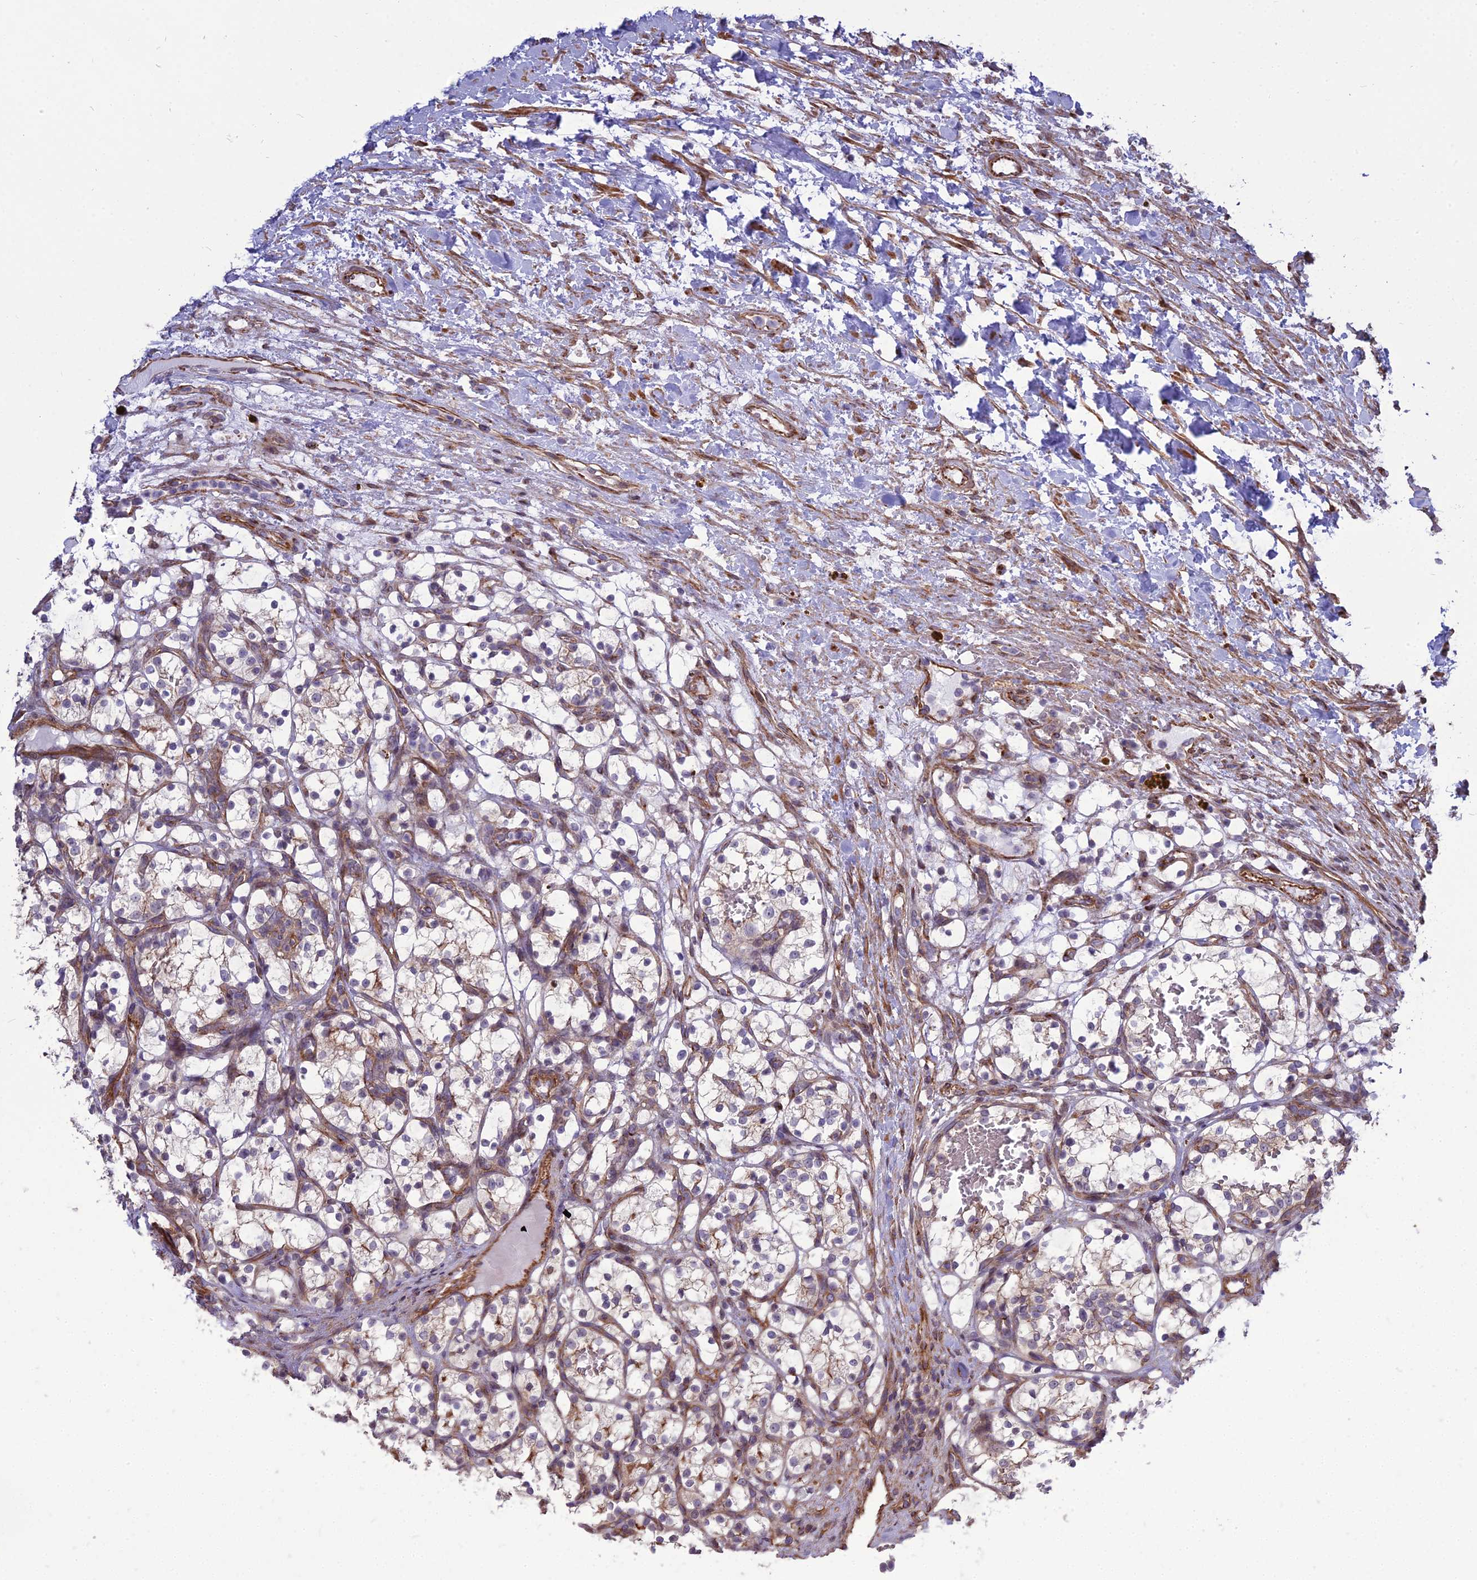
{"staining": {"intensity": "weak", "quantity": "25%-75%", "location": "cytoplasmic/membranous"}, "tissue": "renal cancer", "cell_type": "Tumor cells", "image_type": "cancer", "snomed": [{"axis": "morphology", "description": "Adenocarcinoma, NOS"}, {"axis": "topography", "description": "Kidney"}], "caption": "Adenocarcinoma (renal) was stained to show a protein in brown. There is low levels of weak cytoplasmic/membranous expression in about 25%-75% of tumor cells.", "gene": "TSPYL2", "patient": {"sex": "female", "age": 69}}